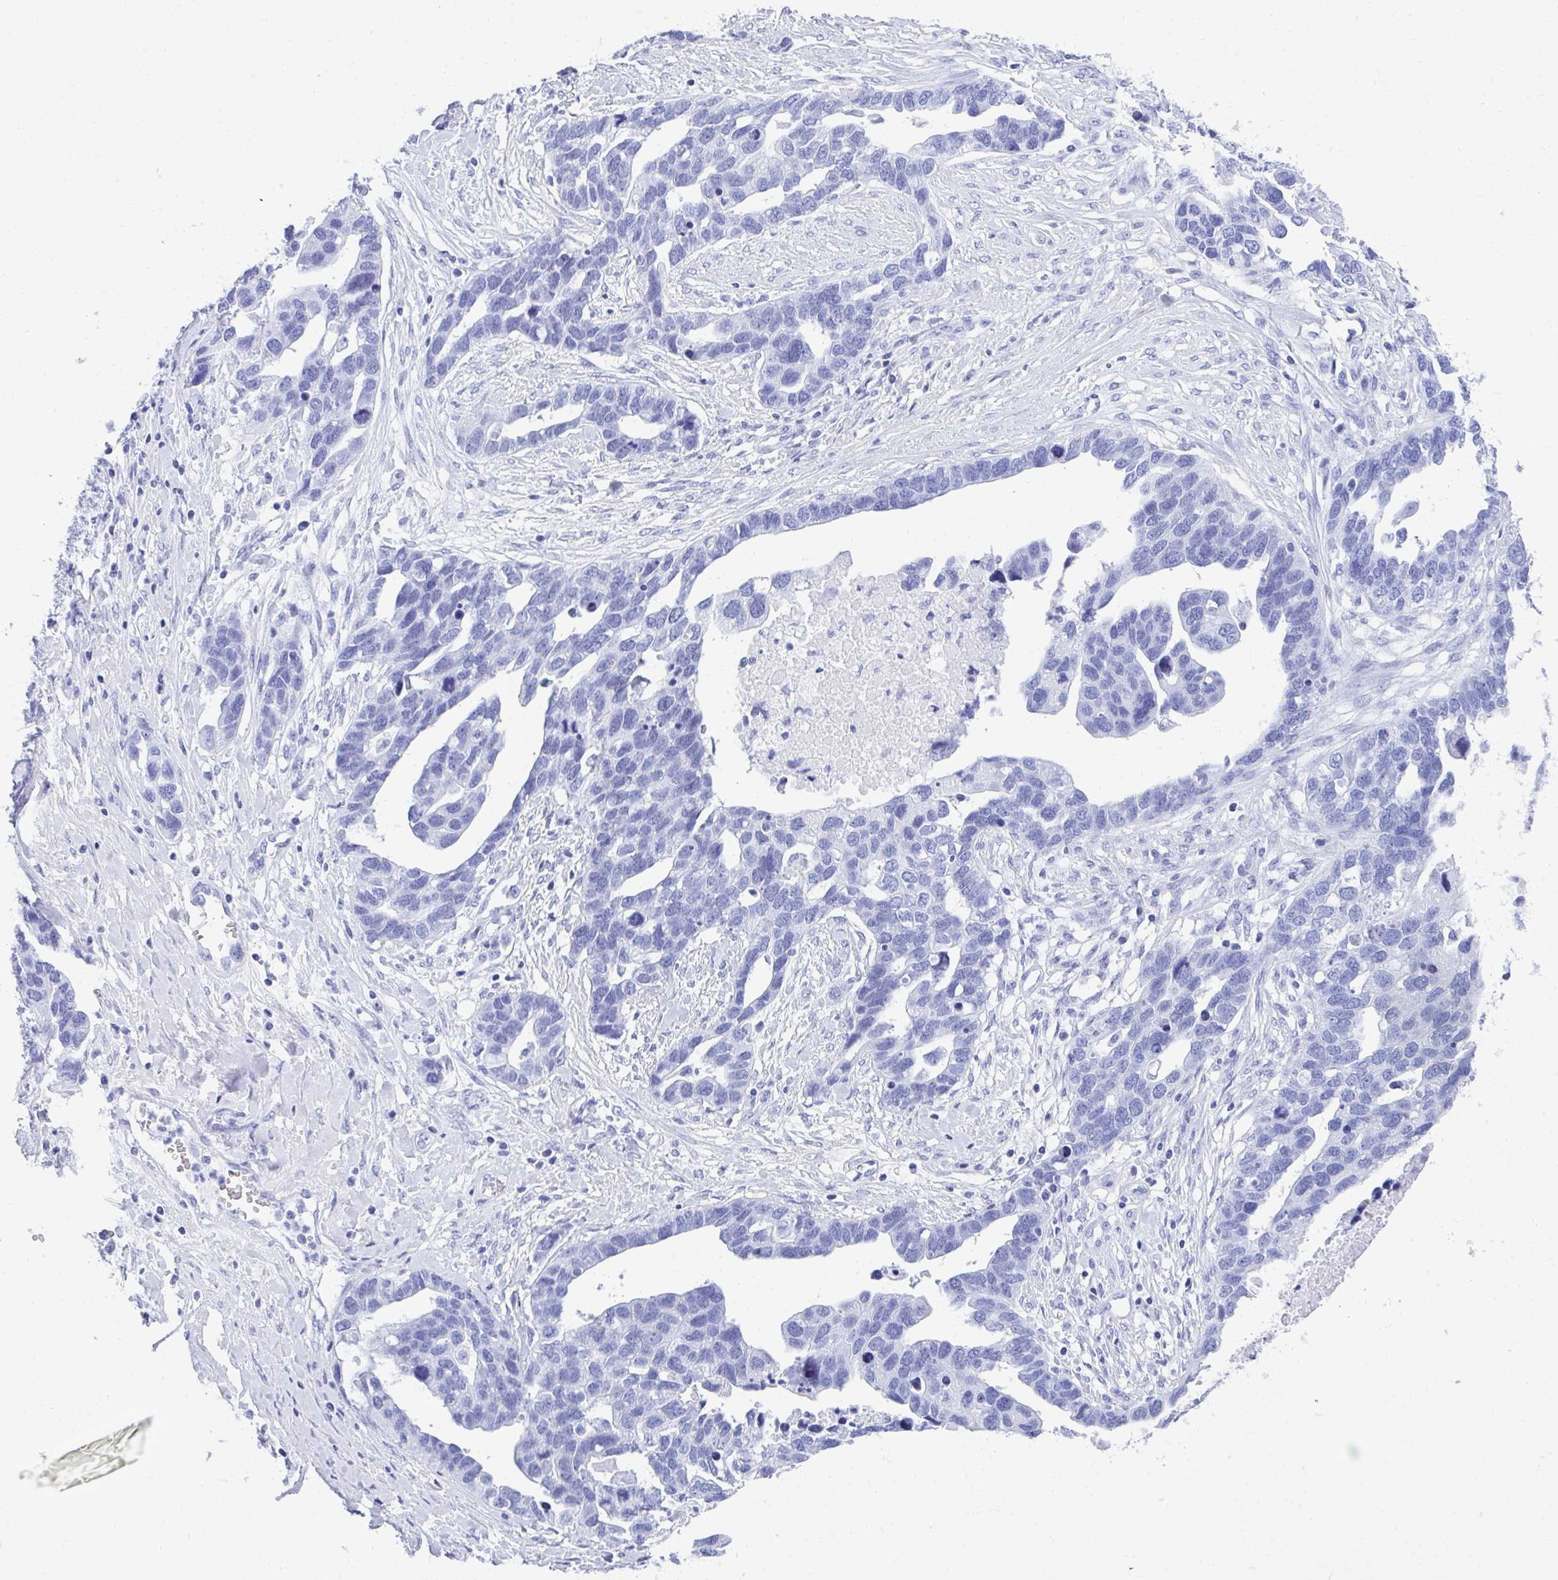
{"staining": {"intensity": "negative", "quantity": "none", "location": "none"}, "tissue": "ovarian cancer", "cell_type": "Tumor cells", "image_type": "cancer", "snomed": [{"axis": "morphology", "description": "Cystadenocarcinoma, serous, NOS"}, {"axis": "topography", "description": "Ovary"}], "caption": "High magnification brightfield microscopy of ovarian cancer stained with DAB (brown) and counterstained with hematoxylin (blue): tumor cells show no significant expression. Brightfield microscopy of immunohistochemistry stained with DAB (3,3'-diaminobenzidine) (brown) and hematoxylin (blue), captured at high magnification.", "gene": "CD7", "patient": {"sex": "female", "age": 54}}